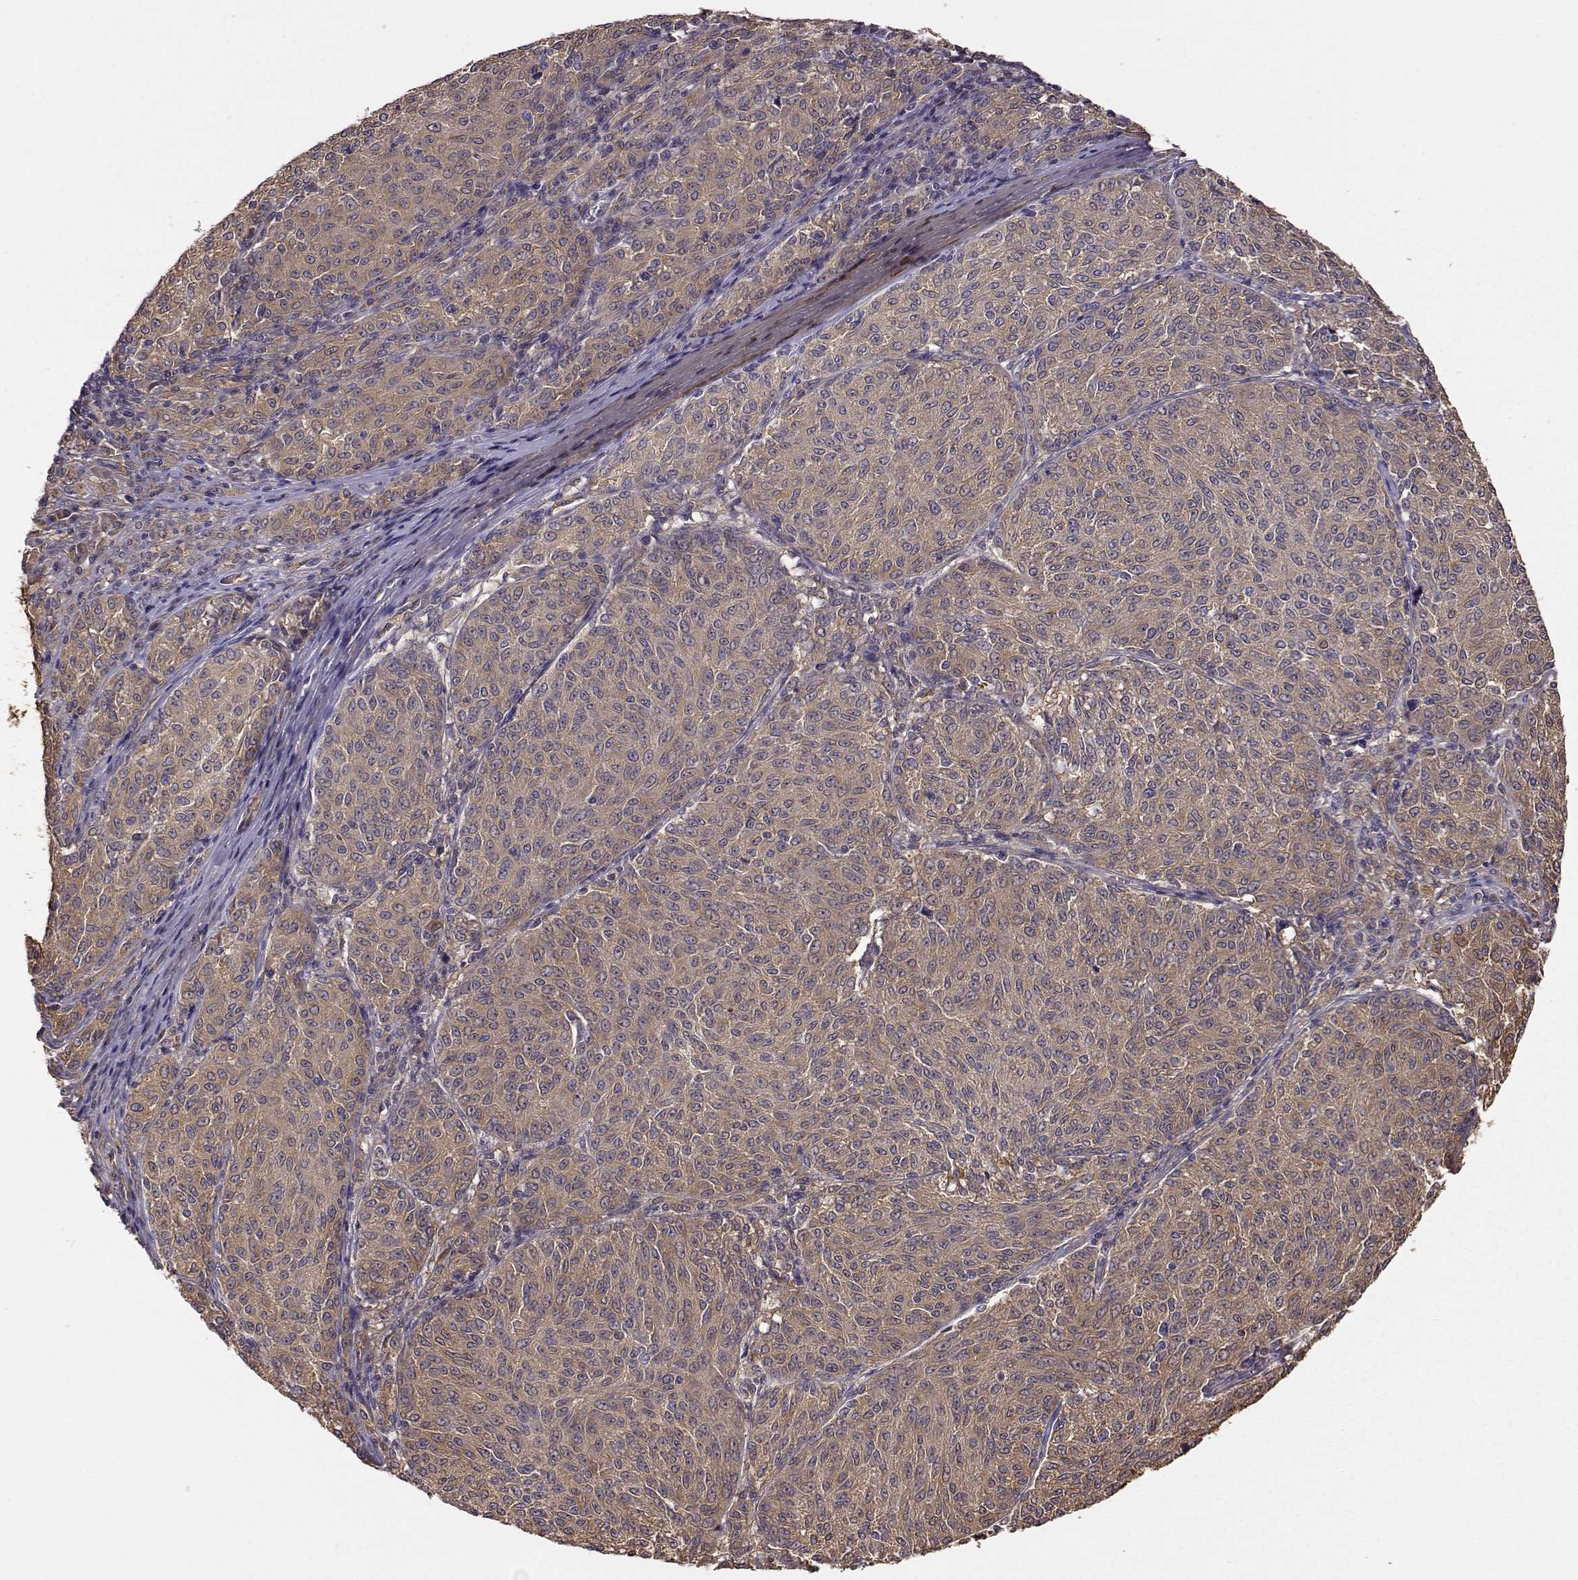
{"staining": {"intensity": "moderate", "quantity": ">75%", "location": "cytoplasmic/membranous"}, "tissue": "melanoma", "cell_type": "Tumor cells", "image_type": "cancer", "snomed": [{"axis": "morphology", "description": "Malignant melanoma, NOS"}, {"axis": "topography", "description": "Skin"}], "caption": "A high-resolution micrograph shows IHC staining of melanoma, which exhibits moderate cytoplasmic/membranous positivity in approximately >75% of tumor cells. (brown staining indicates protein expression, while blue staining denotes nuclei).", "gene": "CRIM1", "patient": {"sex": "female", "age": 72}}